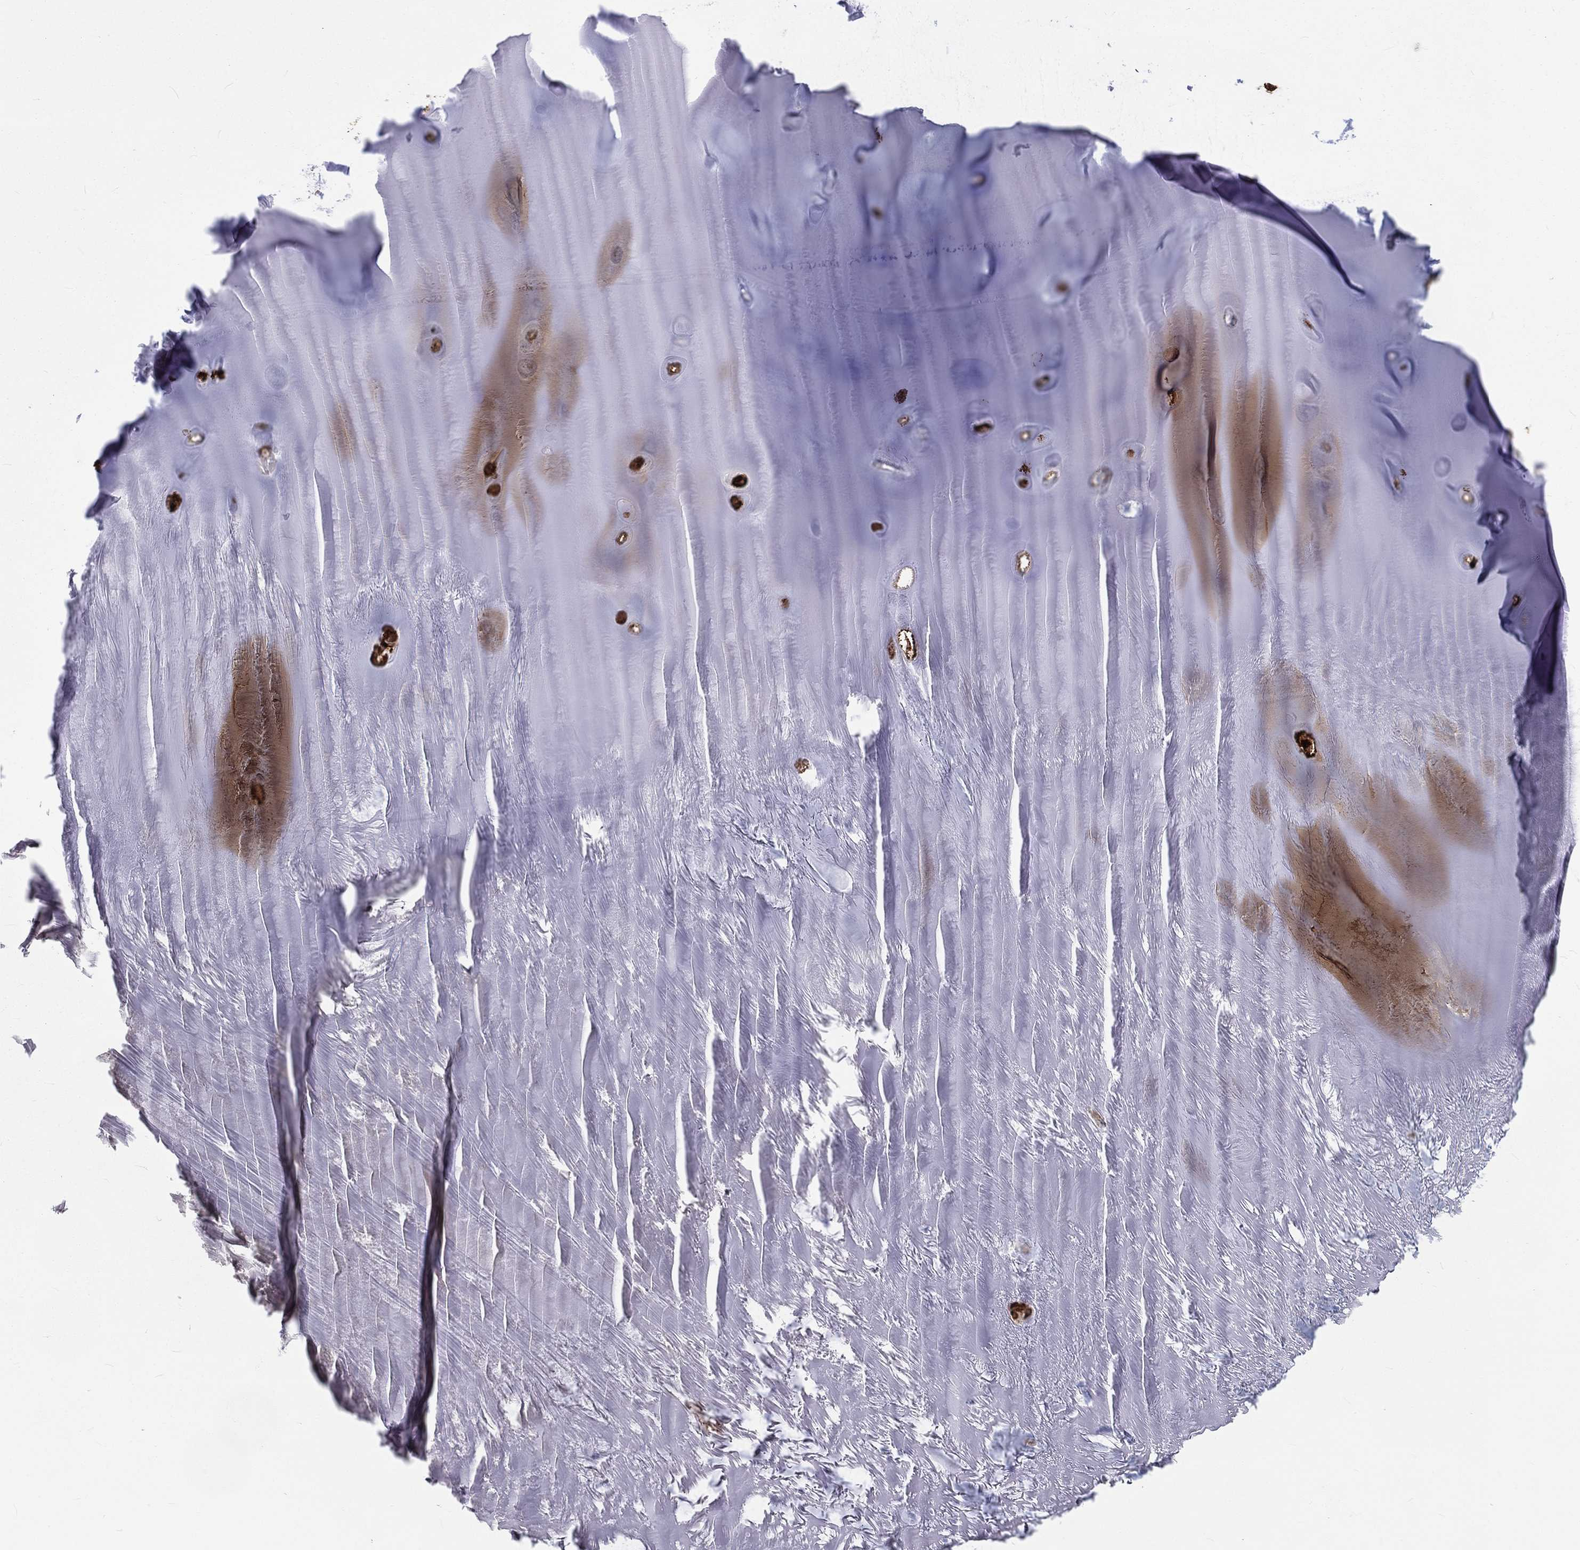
{"staining": {"intensity": "negative", "quantity": "none", "location": "none"}, "tissue": "adipose tissue", "cell_type": "Adipocytes", "image_type": "normal", "snomed": [{"axis": "morphology", "description": "Normal tissue, NOS"}, {"axis": "topography", "description": "Cartilage tissue"}], "caption": "Immunohistochemistry (IHC) micrograph of benign human adipose tissue stained for a protein (brown), which exhibits no positivity in adipocytes.", "gene": "ARL3", "patient": {"sex": "male", "age": 81}}